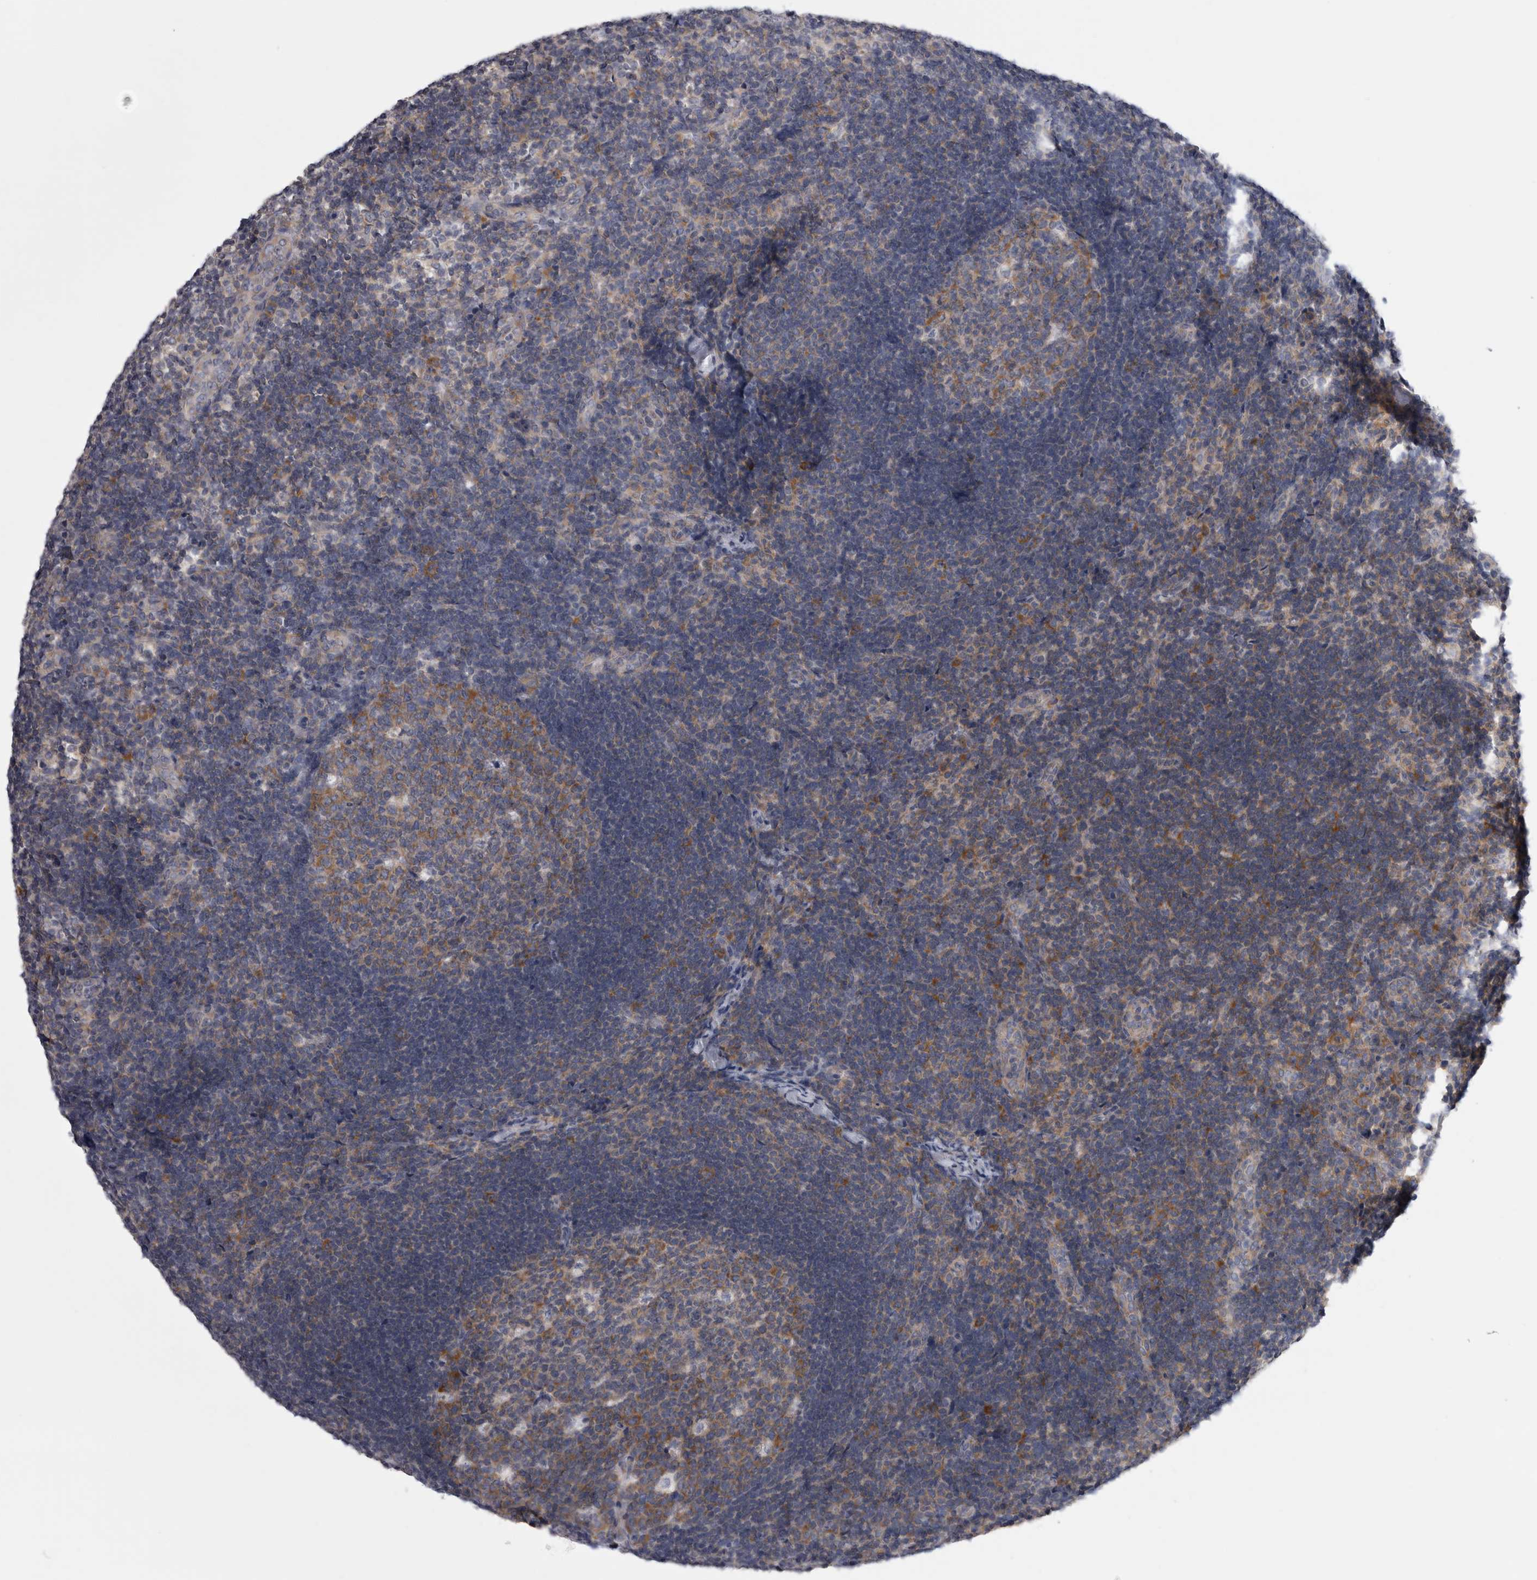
{"staining": {"intensity": "moderate", "quantity": "25%-75%", "location": "cytoplasmic/membranous"}, "tissue": "lymph node", "cell_type": "Germinal center cells", "image_type": "normal", "snomed": [{"axis": "morphology", "description": "Normal tissue, NOS"}, {"axis": "topography", "description": "Lymph node"}], "caption": "Lymph node stained with DAB (3,3'-diaminobenzidine) immunohistochemistry (IHC) reveals medium levels of moderate cytoplasmic/membranous staining in approximately 25%-75% of germinal center cells.", "gene": "PRRC2C", "patient": {"sex": "female", "age": 22}}